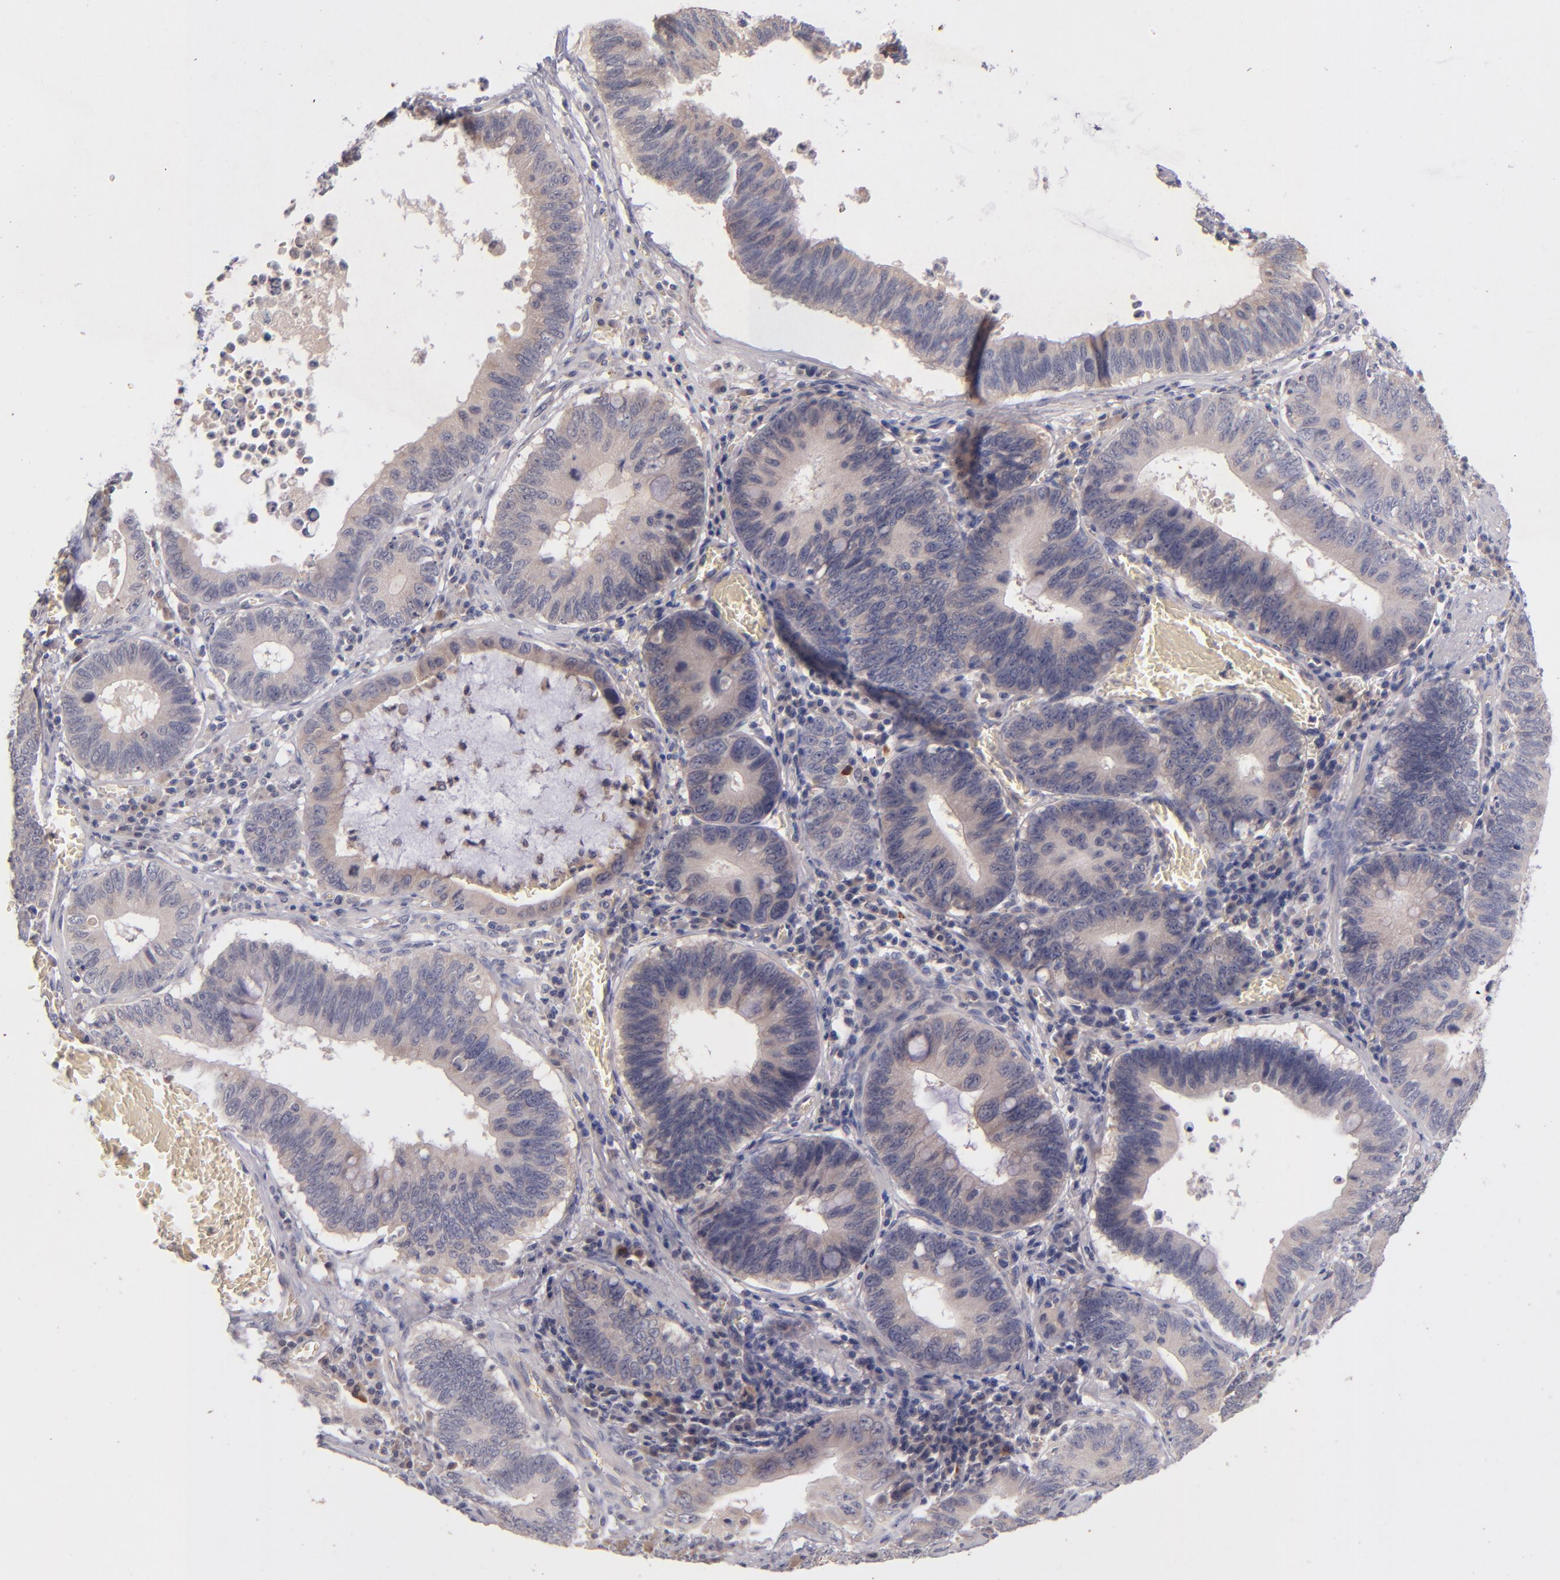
{"staining": {"intensity": "weak", "quantity": "25%-75%", "location": "cytoplasmic/membranous"}, "tissue": "stomach cancer", "cell_type": "Tumor cells", "image_type": "cancer", "snomed": [{"axis": "morphology", "description": "Adenocarcinoma, NOS"}, {"axis": "topography", "description": "Stomach"}, {"axis": "topography", "description": "Gastric cardia"}], "caption": "DAB (3,3'-diaminobenzidine) immunohistochemical staining of human adenocarcinoma (stomach) exhibits weak cytoplasmic/membranous protein expression in approximately 25%-75% of tumor cells. Using DAB (3,3'-diaminobenzidine) (brown) and hematoxylin (blue) stains, captured at high magnification using brightfield microscopy.", "gene": "TSC2", "patient": {"sex": "male", "age": 59}}